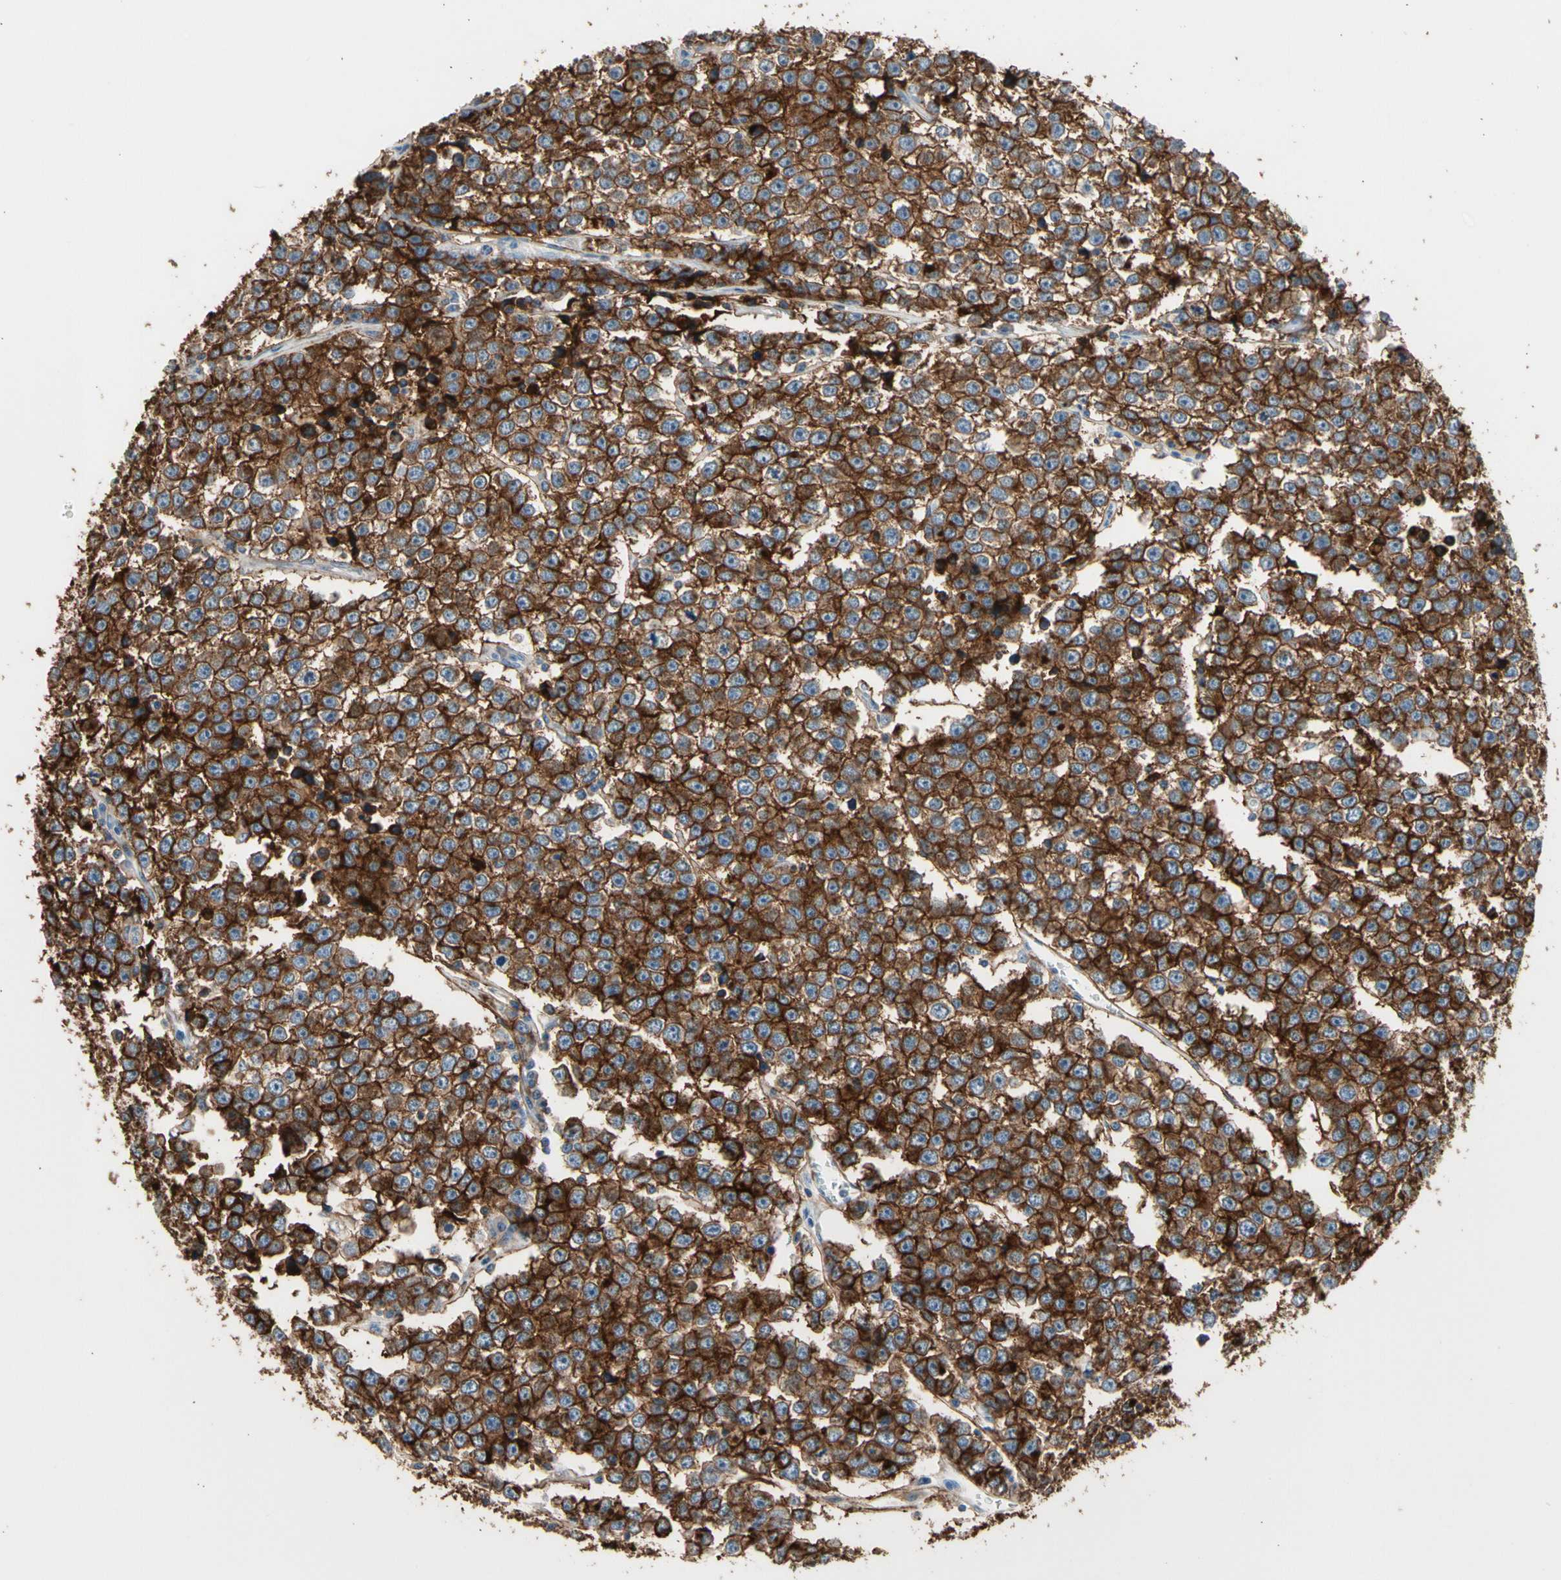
{"staining": {"intensity": "strong", "quantity": ">75%", "location": "cytoplasmic/membranous"}, "tissue": "testis cancer", "cell_type": "Tumor cells", "image_type": "cancer", "snomed": [{"axis": "morphology", "description": "Seminoma, NOS"}, {"axis": "morphology", "description": "Carcinoma, Embryonal, NOS"}, {"axis": "topography", "description": "Testis"}], "caption": "An immunohistochemistry (IHC) image of neoplastic tissue is shown. Protein staining in brown highlights strong cytoplasmic/membranous positivity in testis cancer within tumor cells. Nuclei are stained in blue.", "gene": "SUSD2", "patient": {"sex": "male", "age": 52}}